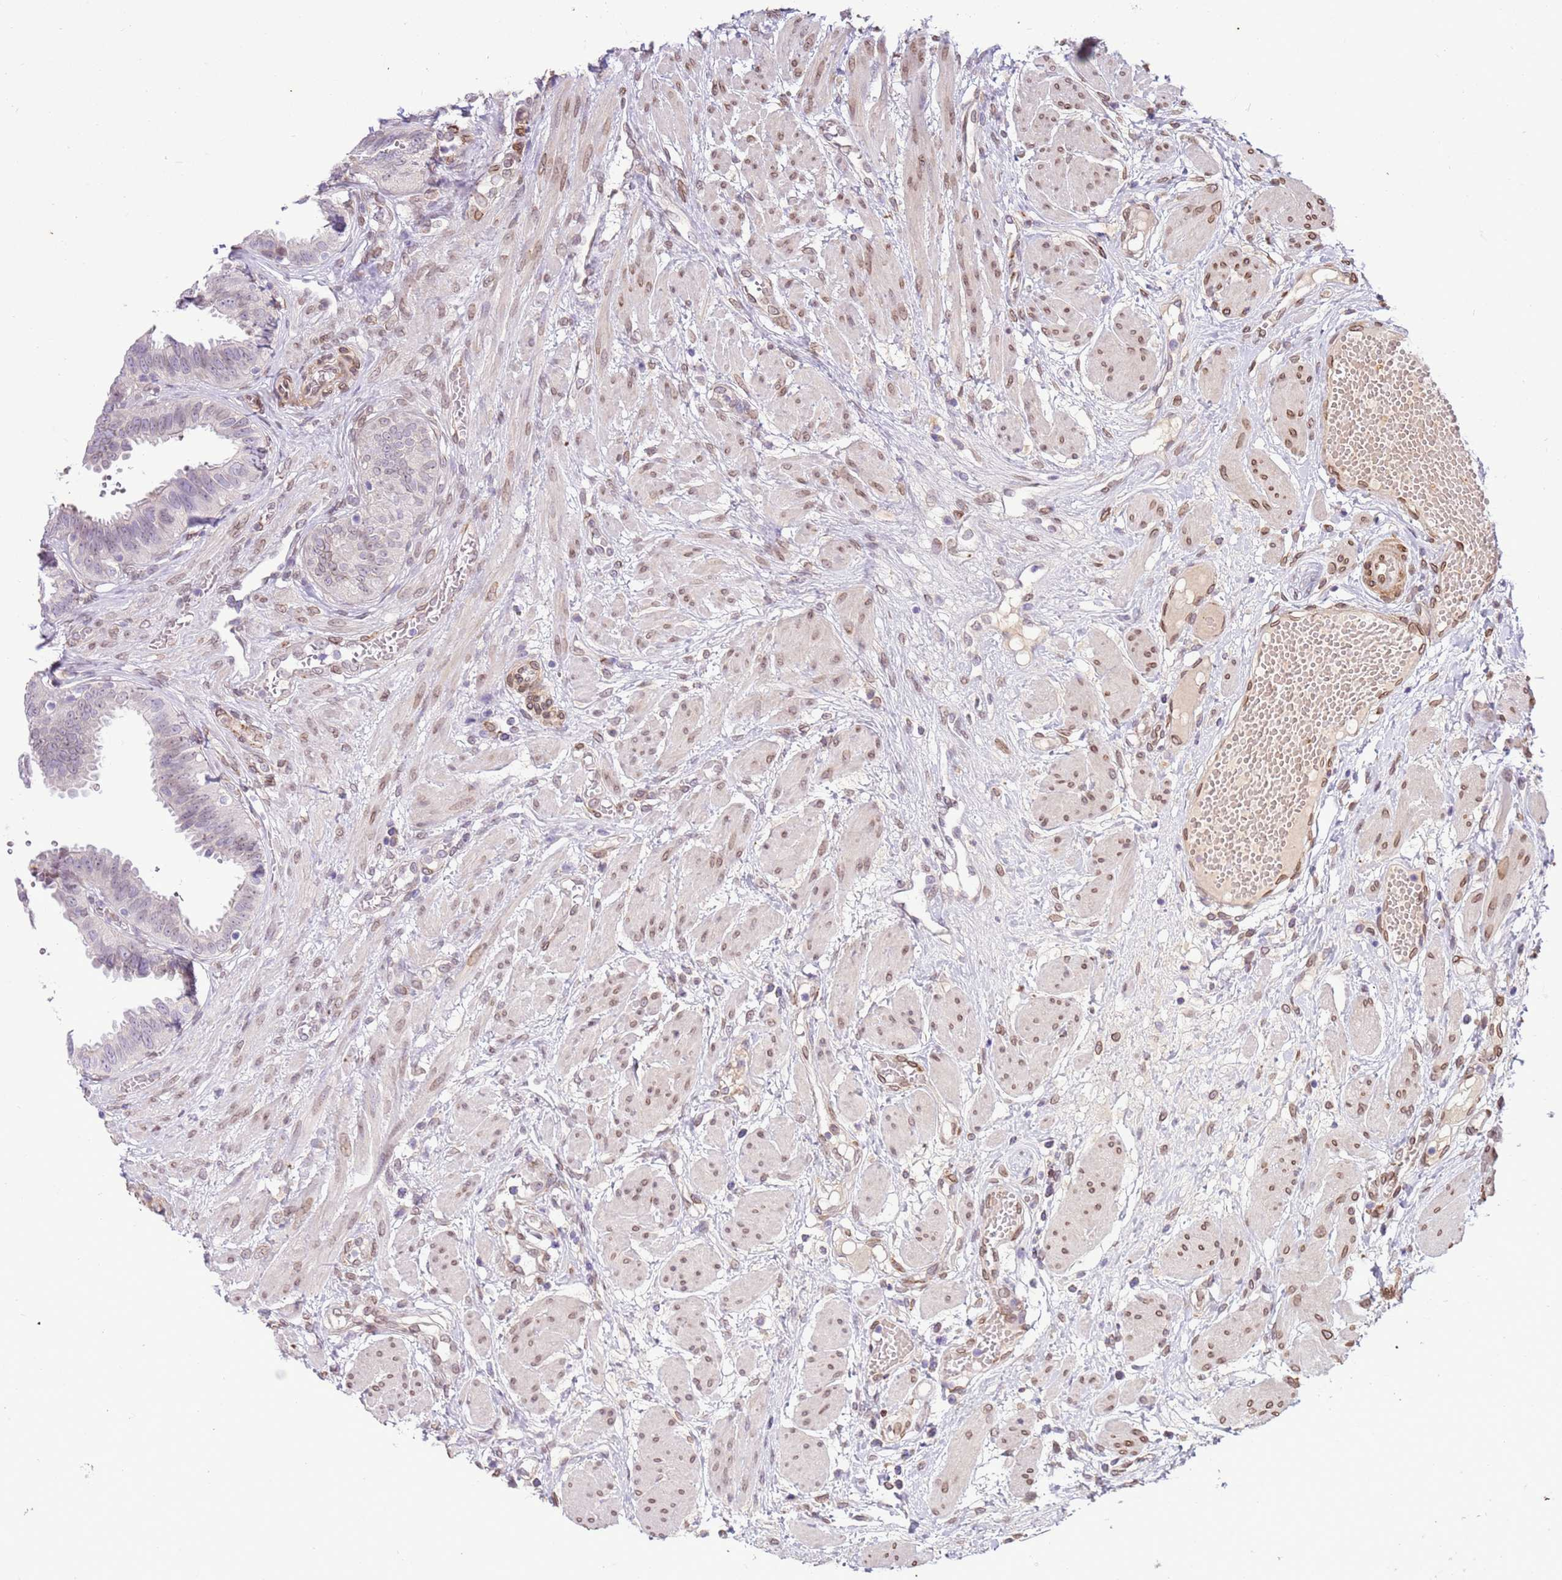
{"staining": {"intensity": "strong", "quantity": ">75%", "location": "cytoplasmic/membranous,nuclear"}, "tissue": "fallopian tube", "cell_type": "Glandular cells", "image_type": "normal", "snomed": [{"axis": "morphology", "description": "Normal tissue, NOS"}, {"axis": "topography", "description": "Fallopian tube"}], "caption": "Strong cytoplasmic/membranous,nuclear protein staining is identified in about >75% of glandular cells in fallopian tube.", "gene": "TMEM47", "patient": {"sex": "female", "age": 37}}